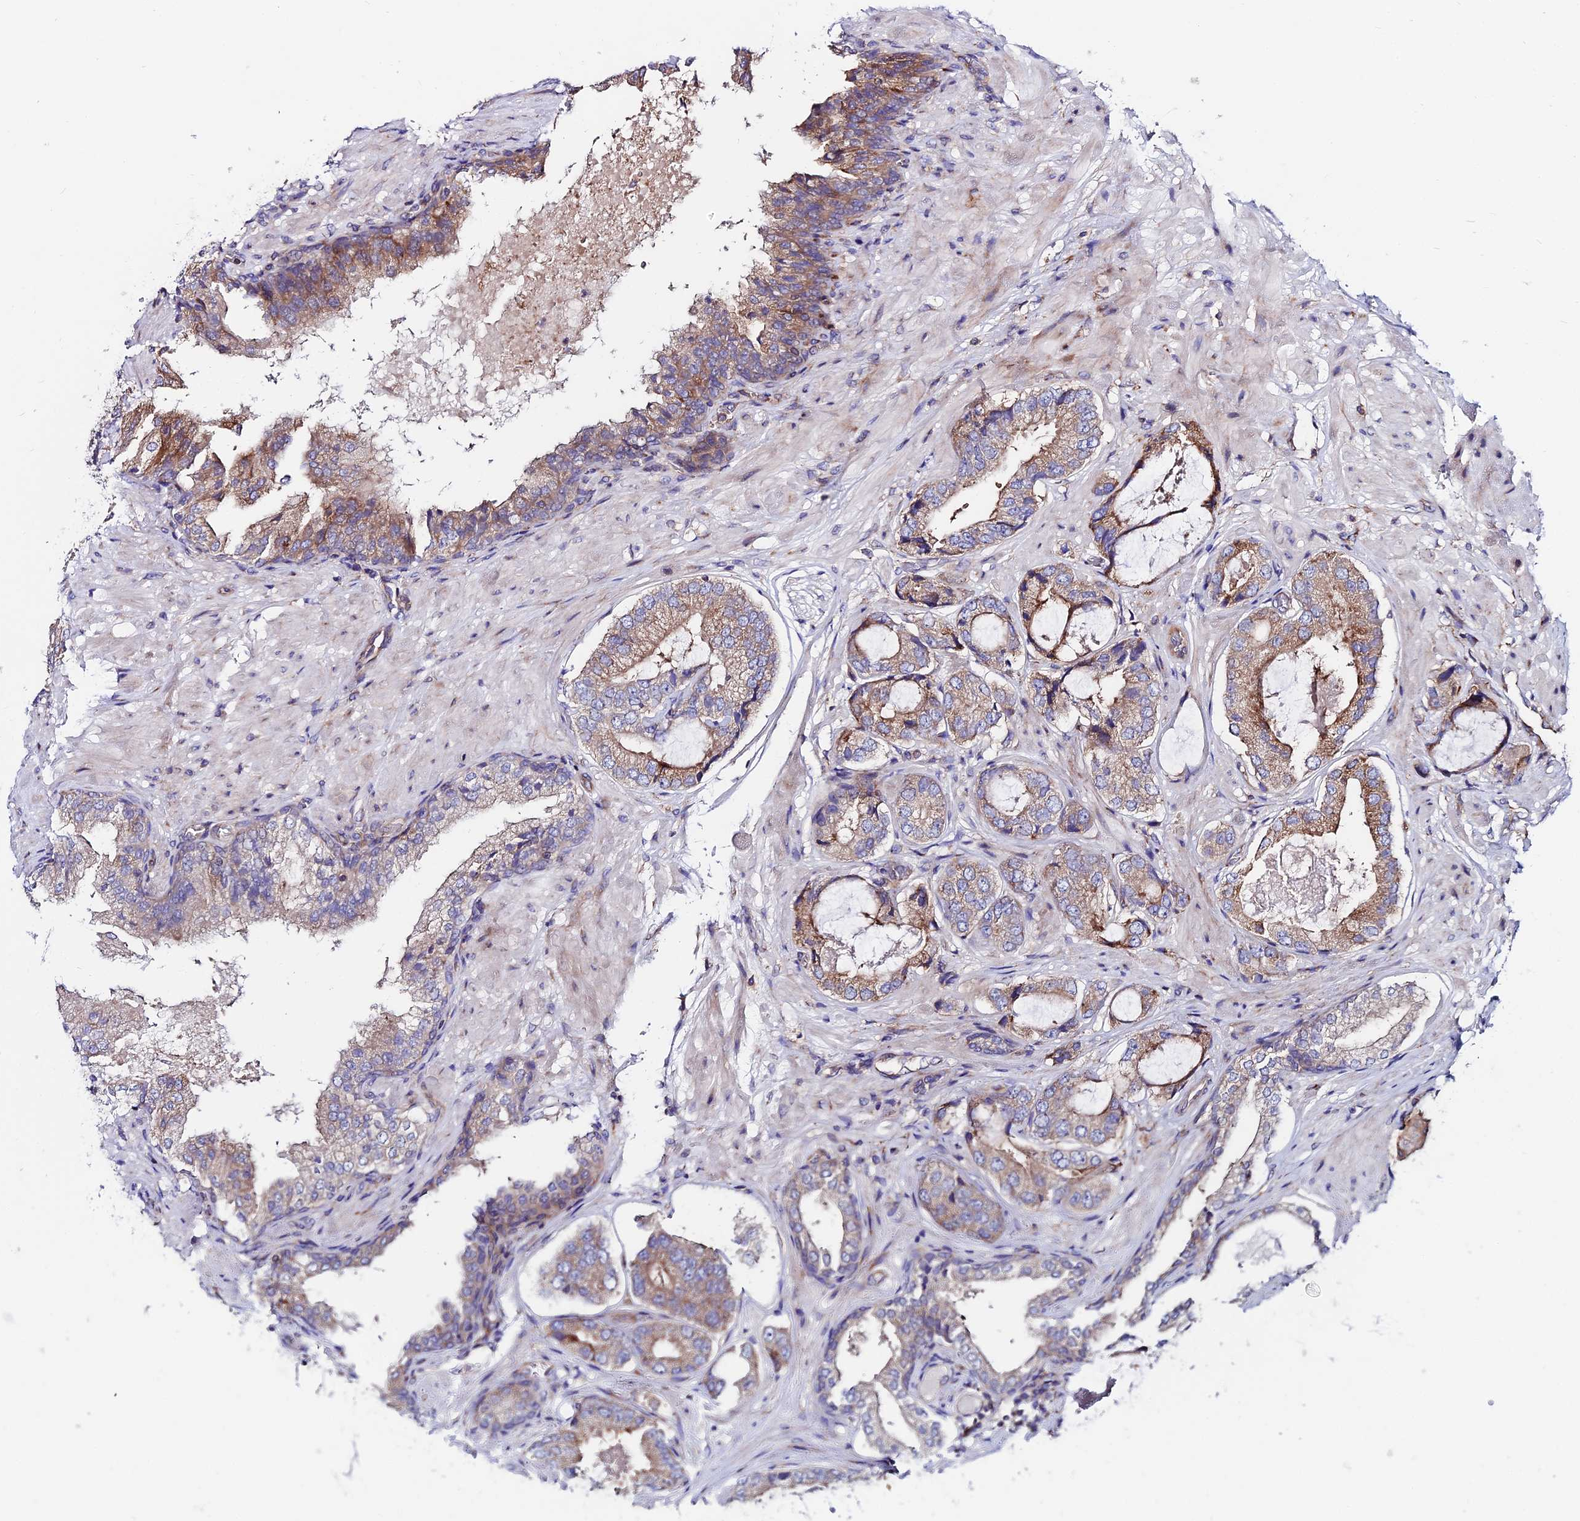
{"staining": {"intensity": "moderate", "quantity": "25%-75%", "location": "cytoplasmic/membranous"}, "tissue": "prostate cancer", "cell_type": "Tumor cells", "image_type": "cancer", "snomed": [{"axis": "morphology", "description": "Adenocarcinoma, High grade"}, {"axis": "topography", "description": "Prostate"}], "caption": "Immunohistochemical staining of prostate cancer (adenocarcinoma (high-grade)) shows medium levels of moderate cytoplasmic/membranous expression in about 25%-75% of tumor cells.", "gene": "EIF3K", "patient": {"sex": "male", "age": 59}}